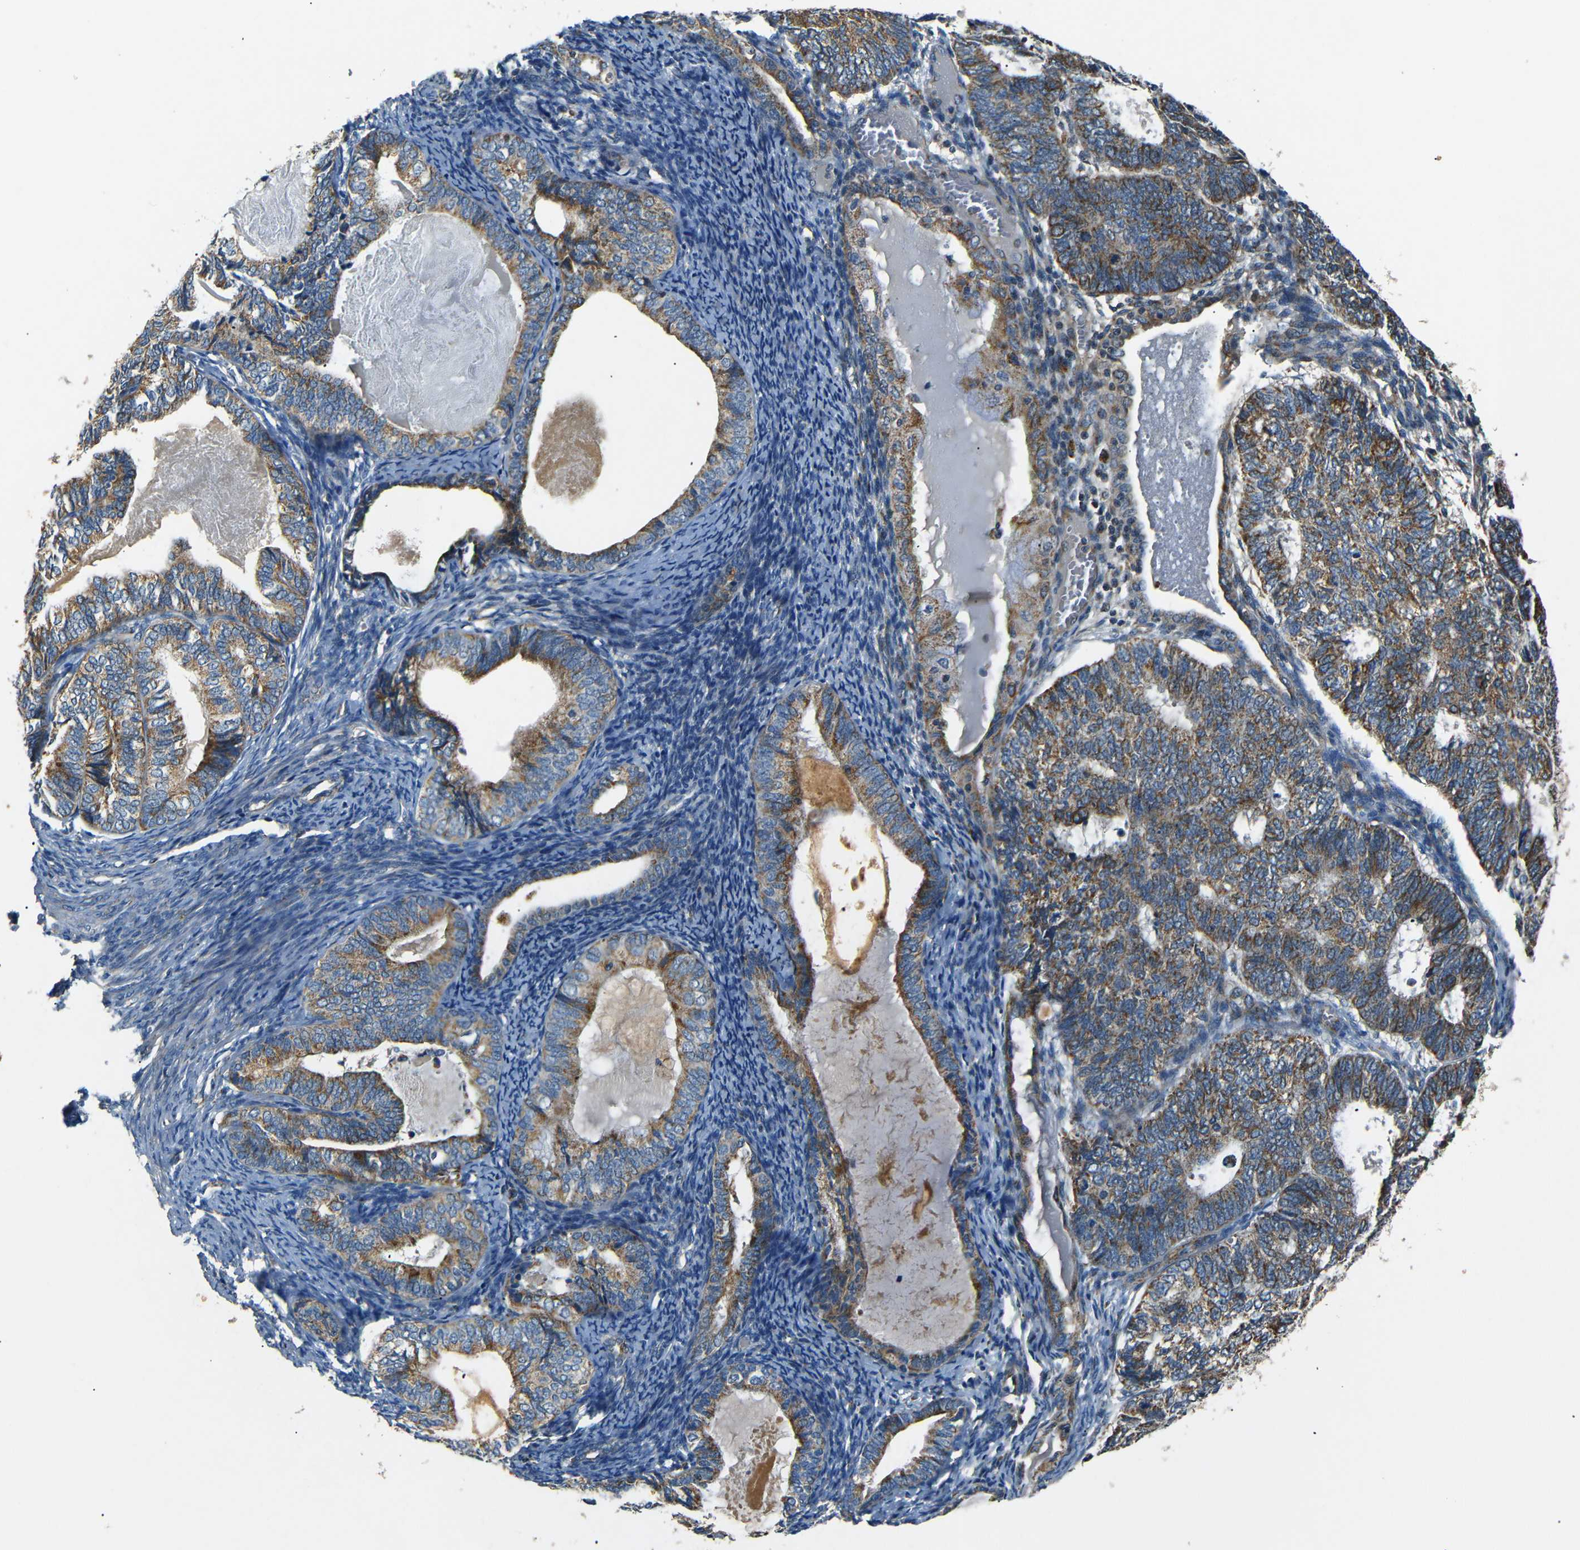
{"staining": {"intensity": "strong", "quantity": ">75%", "location": "cytoplasmic/membranous"}, "tissue": "endometrial cancer", "cell_type": "Tumor cells", "image_type": "cancer", "snomed": [{"axis": "morphology", "description": "Adenocarcinoma, NOS"}, {"axis": "topography", "description": "Uterus"}], "caption": "IHC image of endometrial cancer (adenocarcinoma) stained for a protein (brown), which exhibits high levels of strong cytoplasmic/membranous expression in approximately >75% of tumor cells.", "gene": "NETO2", "patient": {"sex": "female", "age": 60}}